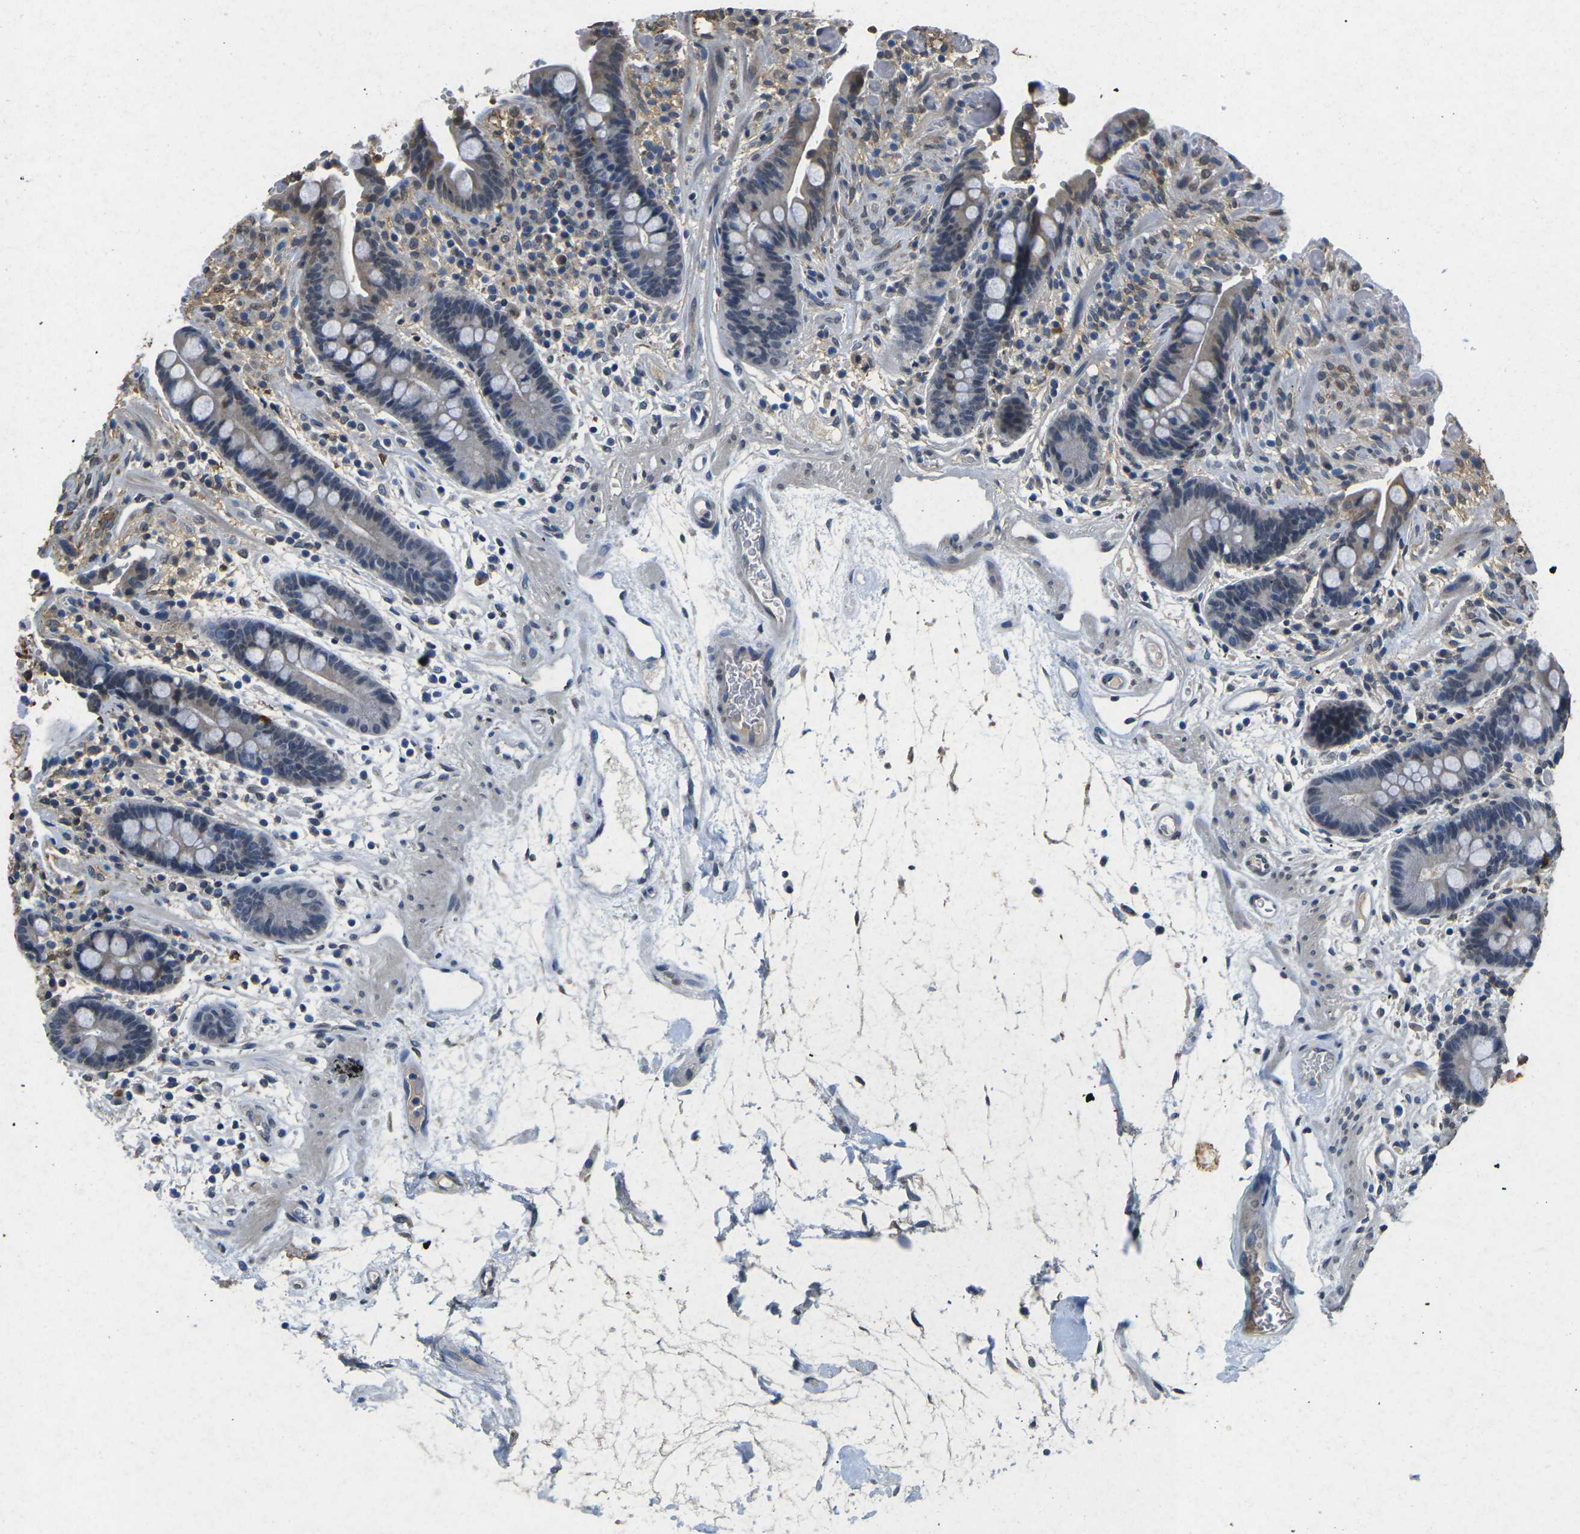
{"staining": {"intensity": "negative", "quantity": "none", "location": "none"}, "tissue": "colon", "cell_type": "Endothelial cells", "image_type": "normal", "snomed": [{"axis": "morphology", "description": "Normal tissue, NOS"}, {"axis": "topography", "description": "Colon"}], "caption": "High power microscopy histopathology image of an immunohistochemistry (IHC) photomicrograph of benign colon, revealing no significant expression in endothelial cells.", "gene": "SCNN1B", "patient": {"sex": "male", "age": 73}}